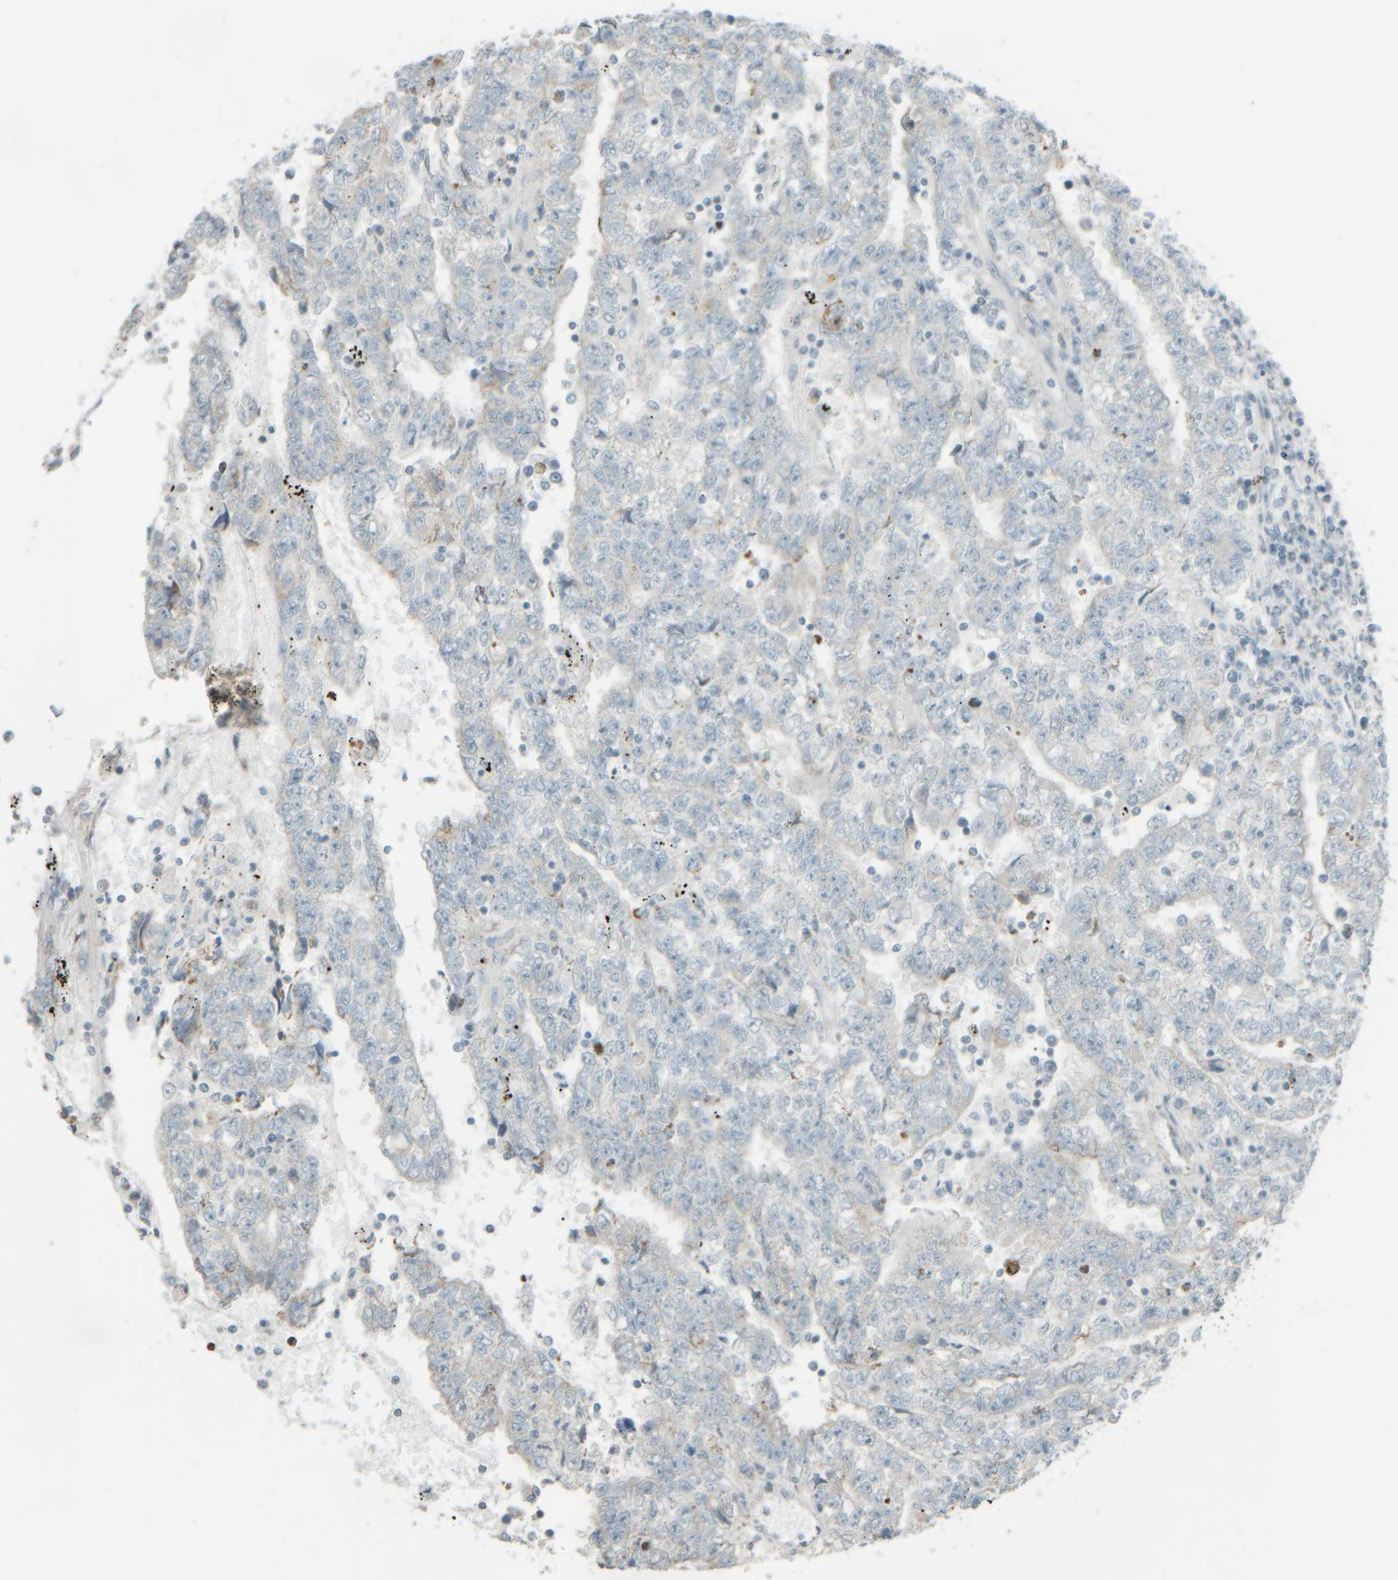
{"staining": {"intensity": "weak", "quantity": "<25%", "location": "cytoplasmic/membranous"}, "tissue": "testis cancer", "cell_type": "Tumor cells", "image_type": "cancer", "snomed": [{"axis": "morphology", "description": "Carcinoma, Embryonal, NOS"}, {"axis": "topography", "description": "Testis"}], "caption": "The immunohistochemistry image has no significant staining in tumor cells of testis embryonal carcinoma tissue.", "gene": "PTGES3L-AARSD1", "patient": {"sex": "male", "age": 25}}